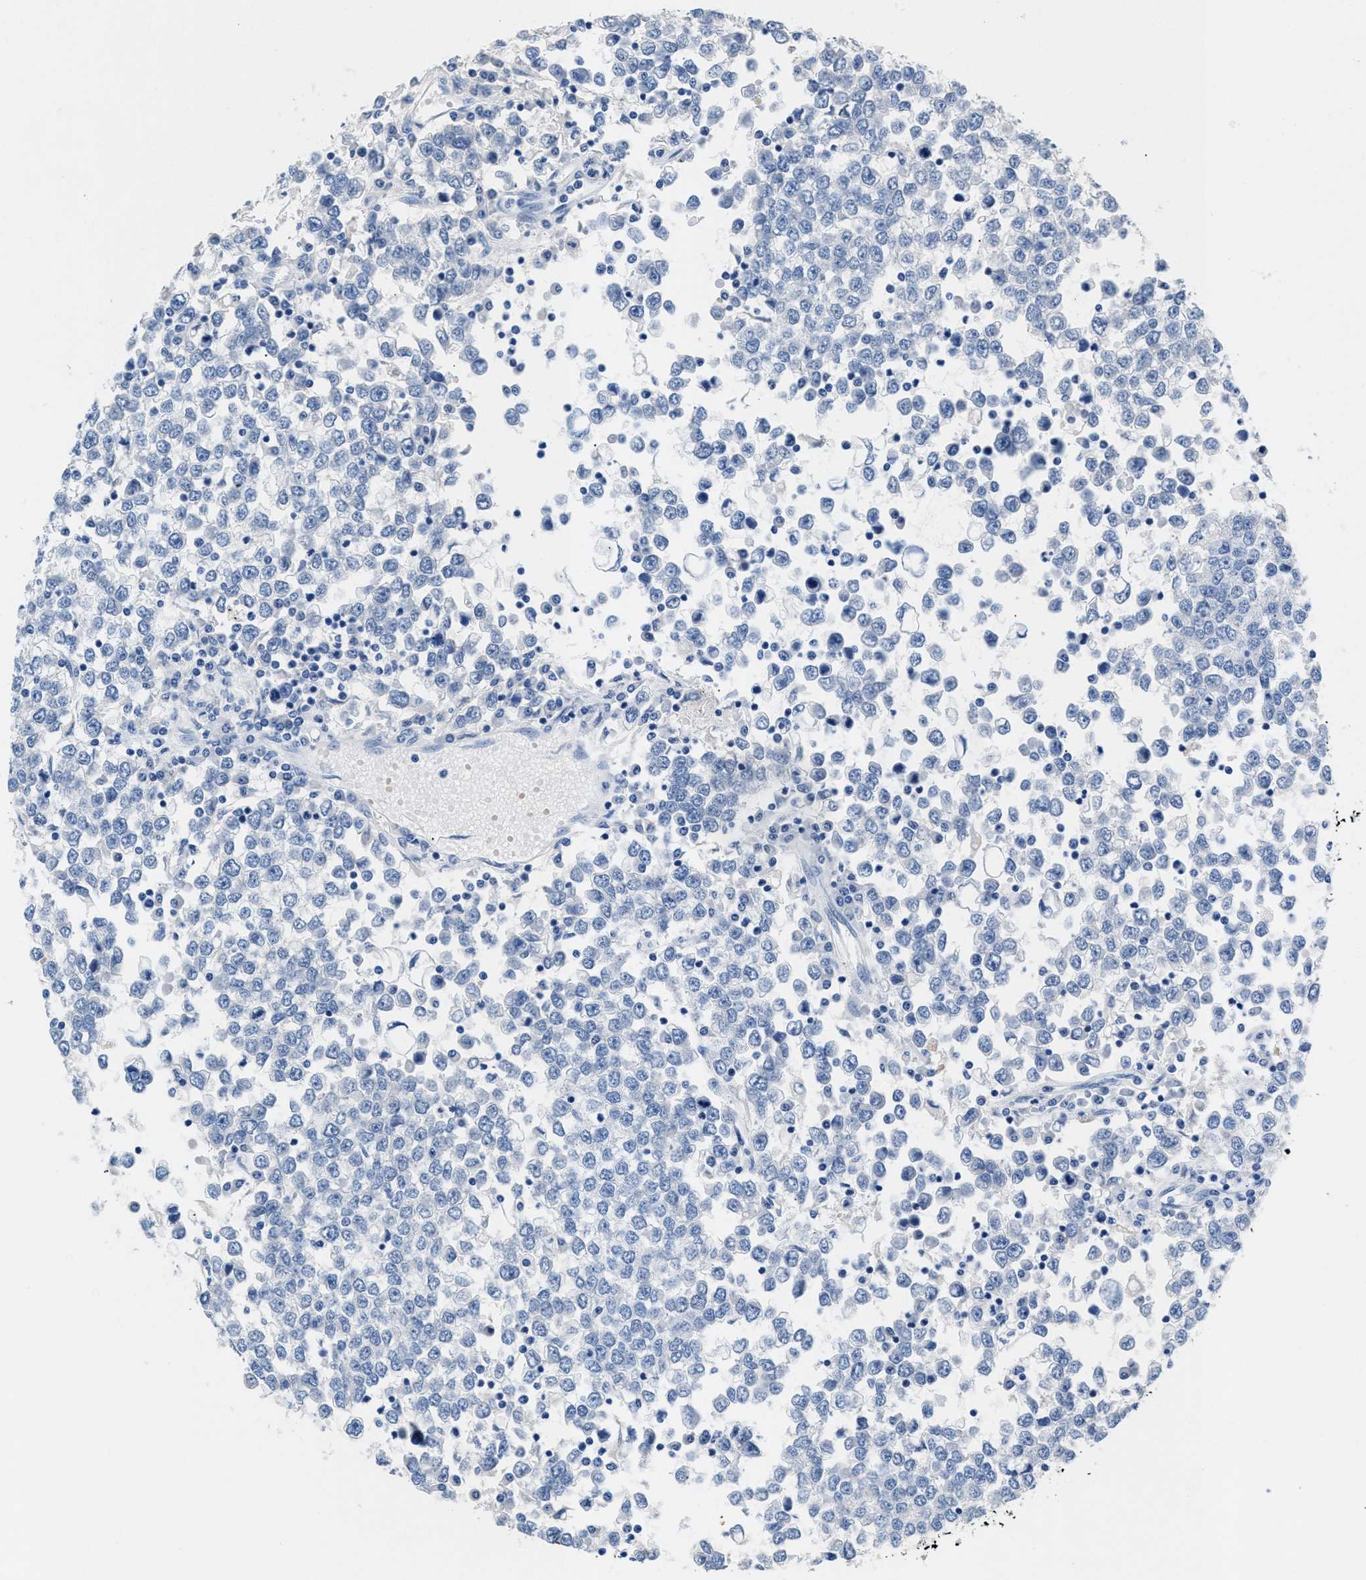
{"staining": {"intensity": "negative", "quantity": "none", "location": "none"}, "tissue": "testis cancer", "cell_type": "Tumor cells", "image_type": "cancer", "snomed": [{"axis": "morphology", "description": "Seminoma, NOS"}, {"axis": "topography", "description": "Testis"}], "caption": "Protein analysis of testis cancer displays no significant positivity in tumor cells.", "gene": "SLFN13", "patient": {"sex": "male", "age": 65}}